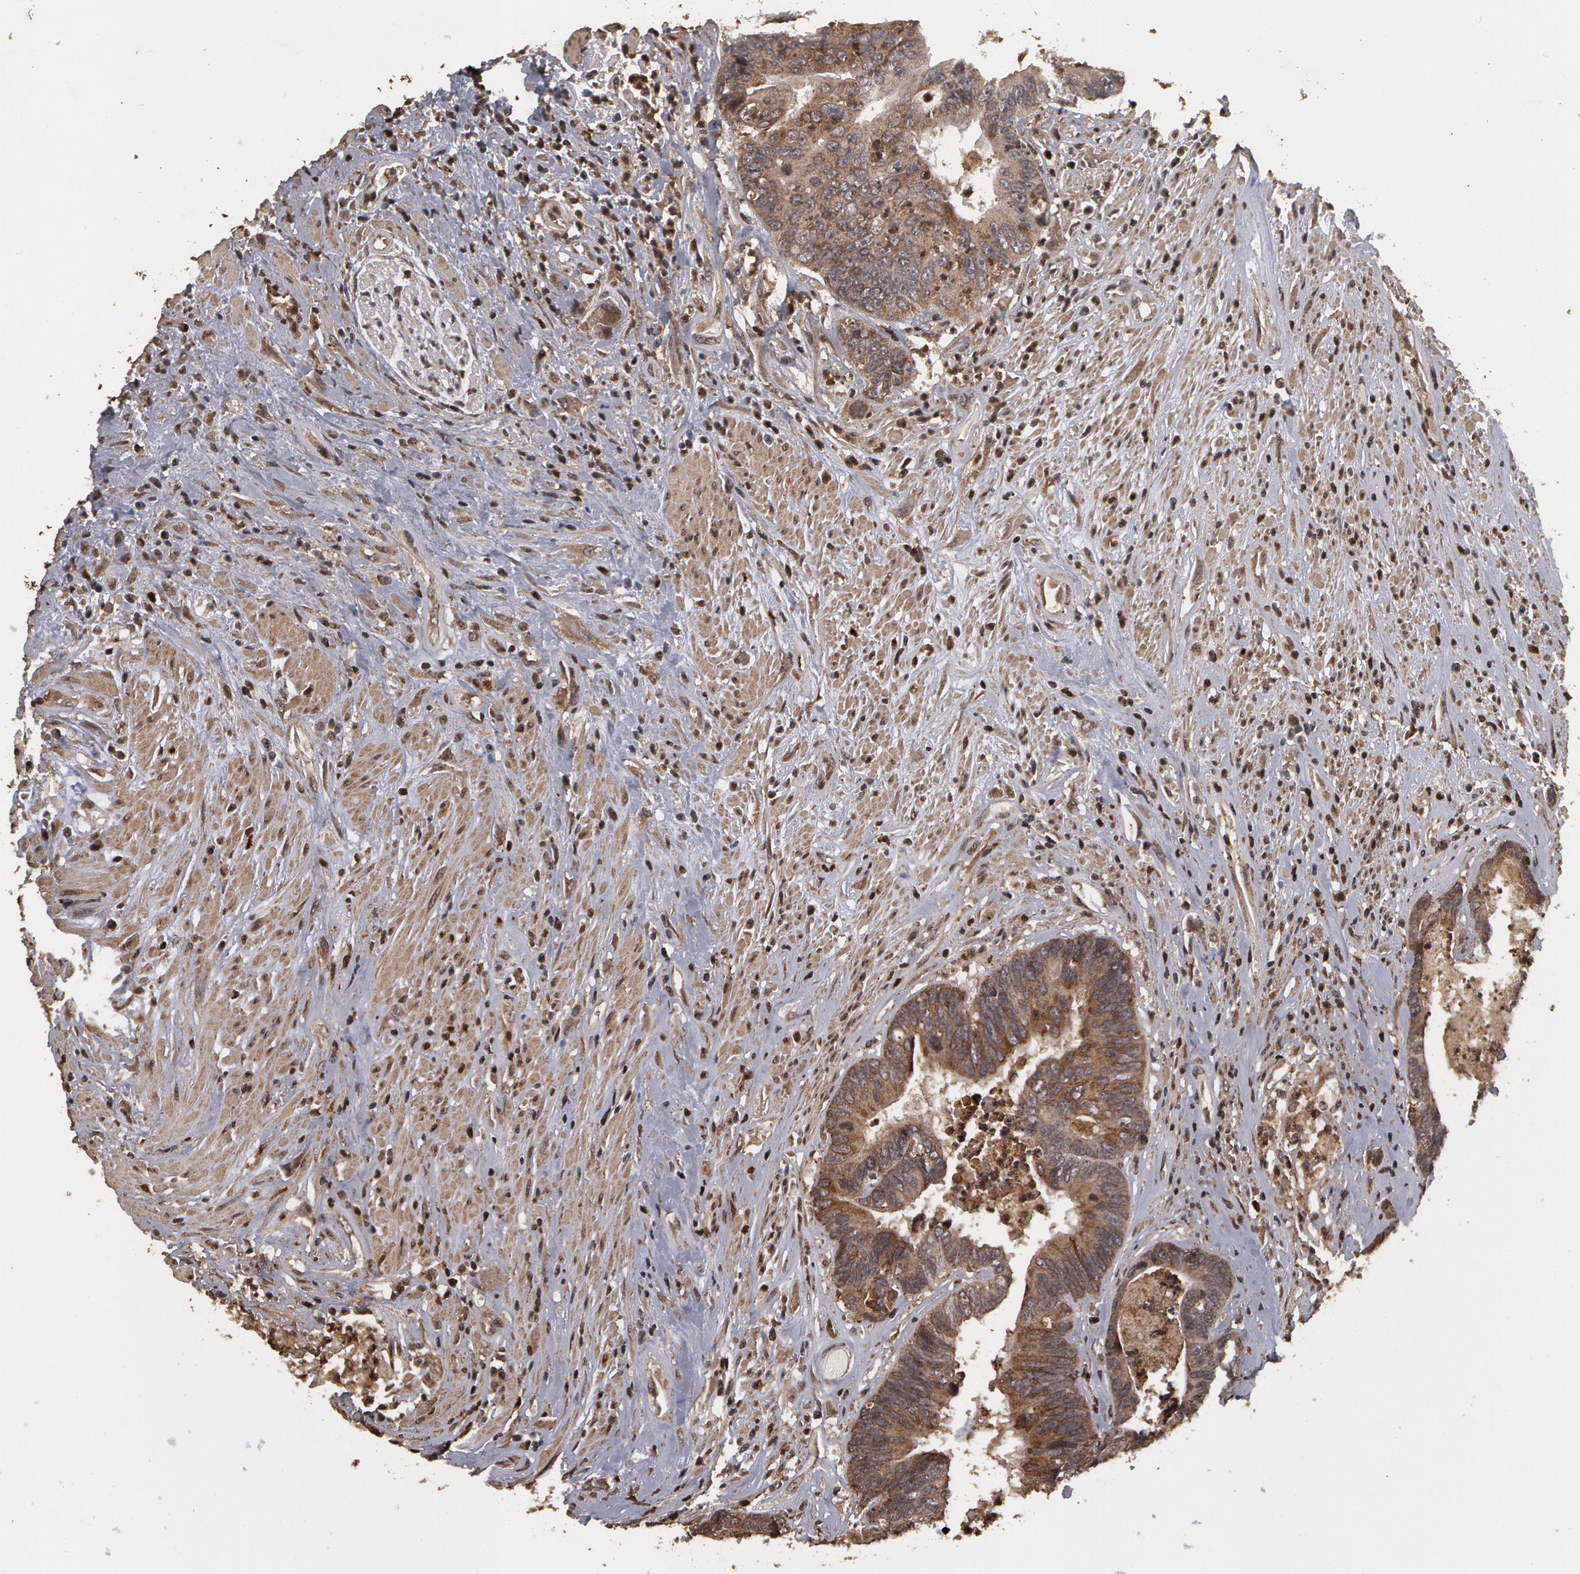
{"staining": {"intensity": "weak", "quantity": ">75%", "location": "cytoplasmic/membranous"}, "tissue": "colorectal cancer", "cell_type": "Tumor cells", "image_type": "cancer", "snomed": [{"axis": "morphology", "description": "Adenocarcinoma, NOS"}, {"axis": "topography", "description": "Rectum"}], "caption": "Protein expression analysis of colorectal cancer (adenocarcinoma) exhibits weak cytoplasmic/membranous staining in approximately >75% of tumor cells.", "gene": "CALR", "patient": {"sex": "female", "age": 65}}